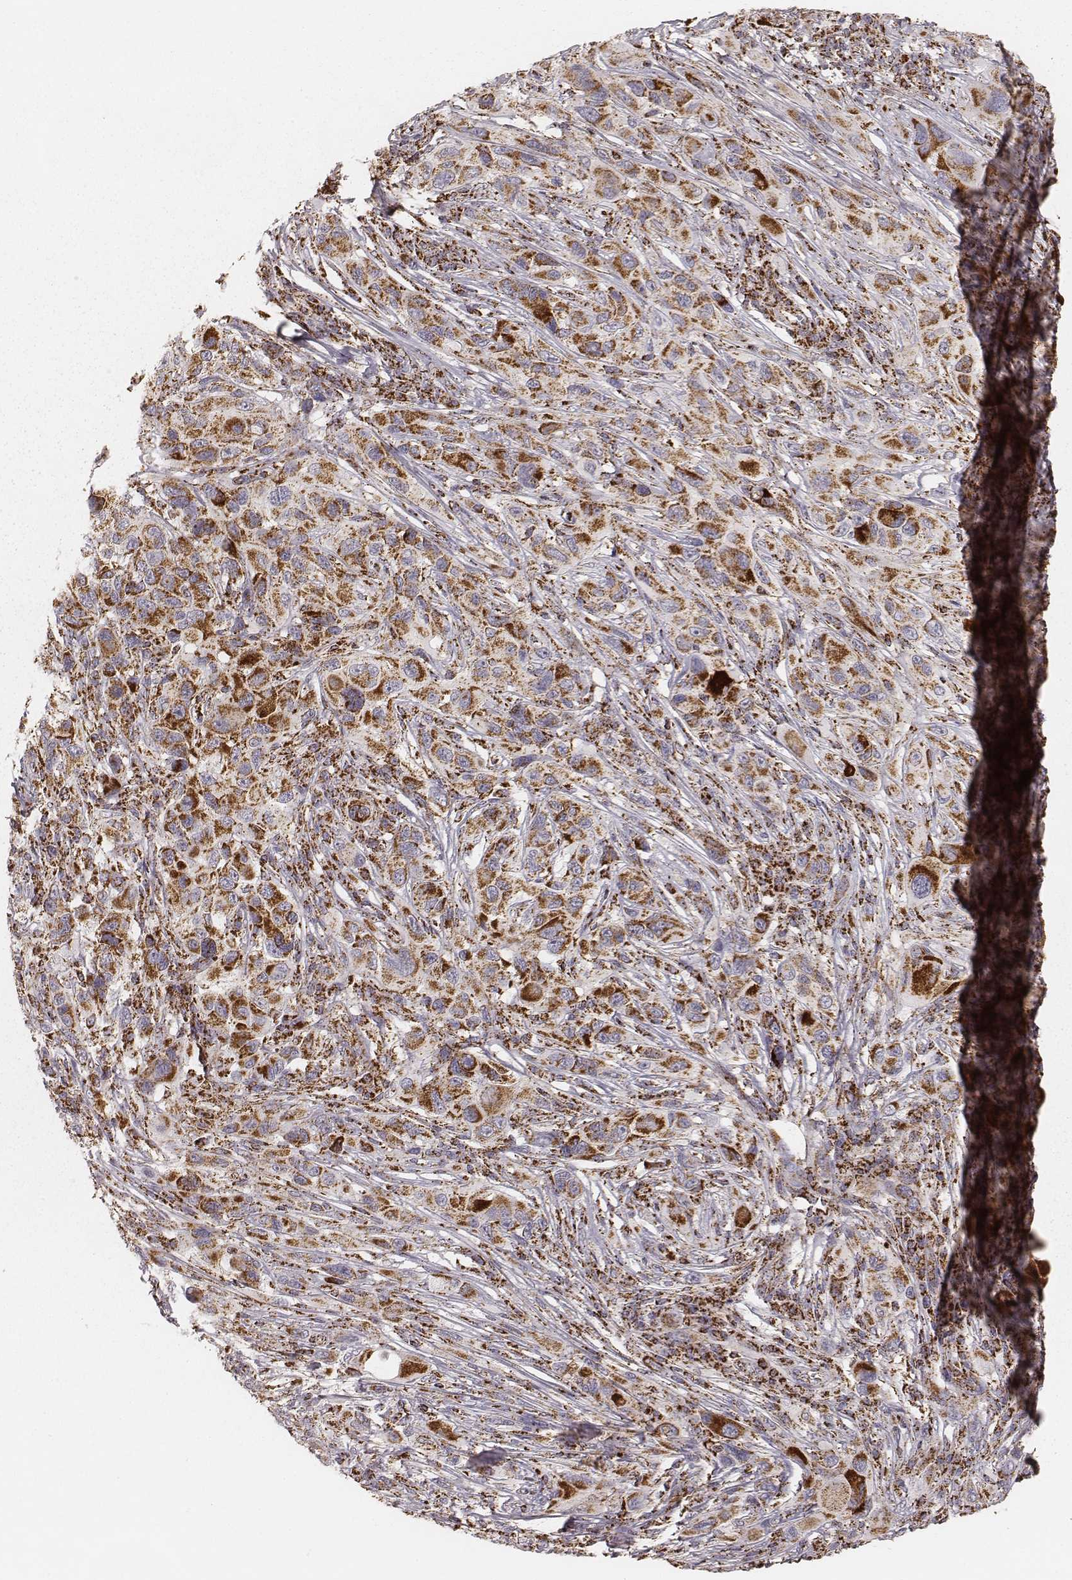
{"staining": {"intensity": "moderate", "quantity": ">75%", "location": "cytoplasmic/membranous"}, "tissue": "melanoma", "cell_type": "Tumor cells", "image_type": "cancer", "snomed": [{"axis": "morphology", "description": "Malignant melanoma, NOS"}, {"axis": "topography", "description": "Skin"}], "caption": "Human malignant melanoma stained for a protein (brown) displays moderate cytoplasmic/membranous positive staining in approximately >75% of tumor cells.", "gene": "CS", "patient": {"sex": "male", "age": 53}}